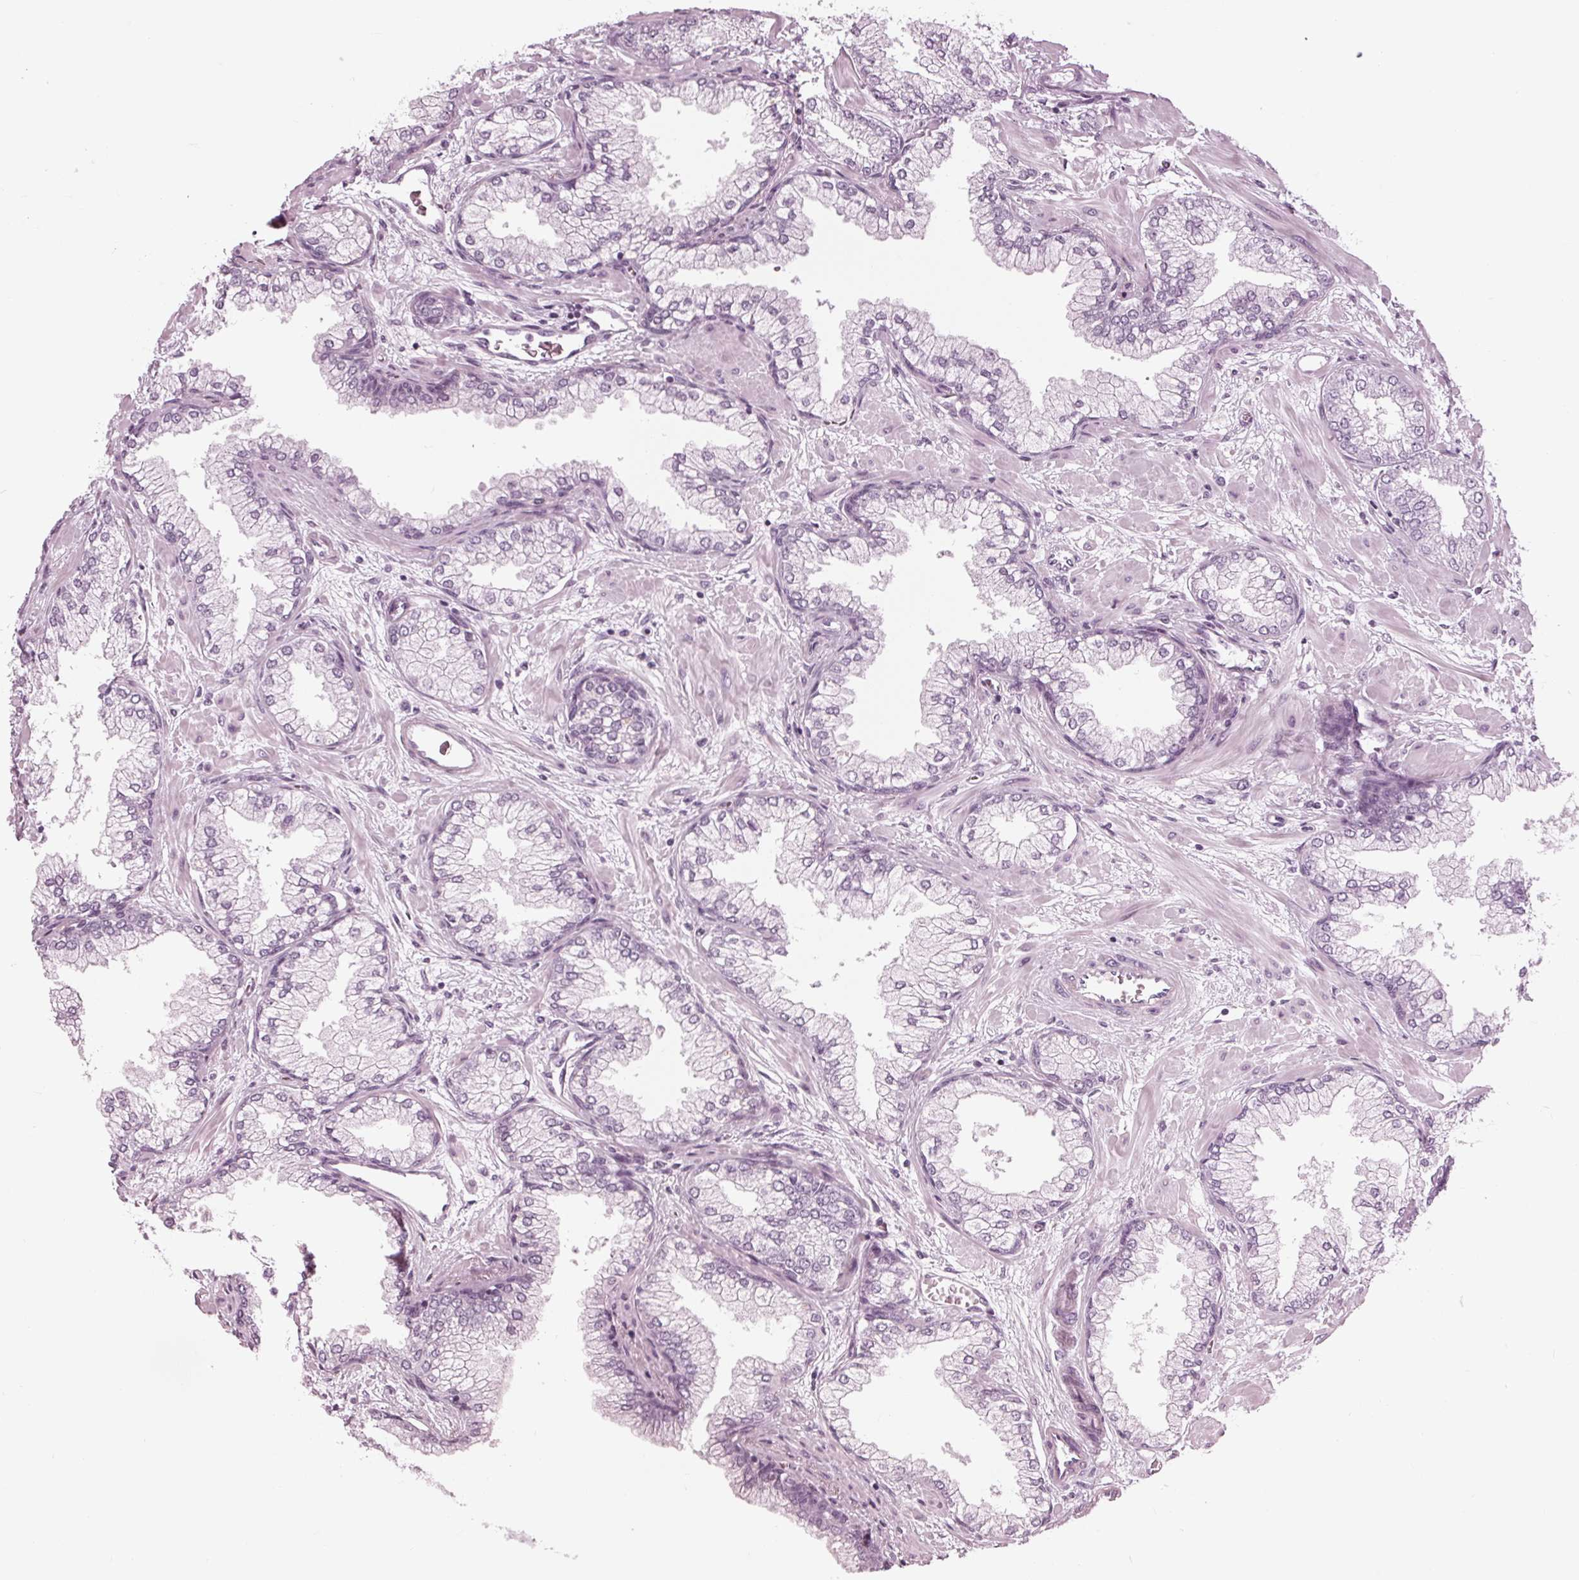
{"staining": {"intensity": "negative", "quantity": "none", "location": "none"}, "tissue": "prostate cancer", "cell_type": "Tumor cells", "image_type": "cancer", "snomed": [{"axis": "morphology", "description": "Adenocarcinoma, Low grade"}, {"axis": "topography", "description": "Prostate"}], "caption": "IHC histopathology image of human prostate low-grade adenocarcinoma stained for a protein (brown), which exhibits no expression in tumor cells.", "gene": "KRT28", "patient": {"sex": "male", "age": 55}}